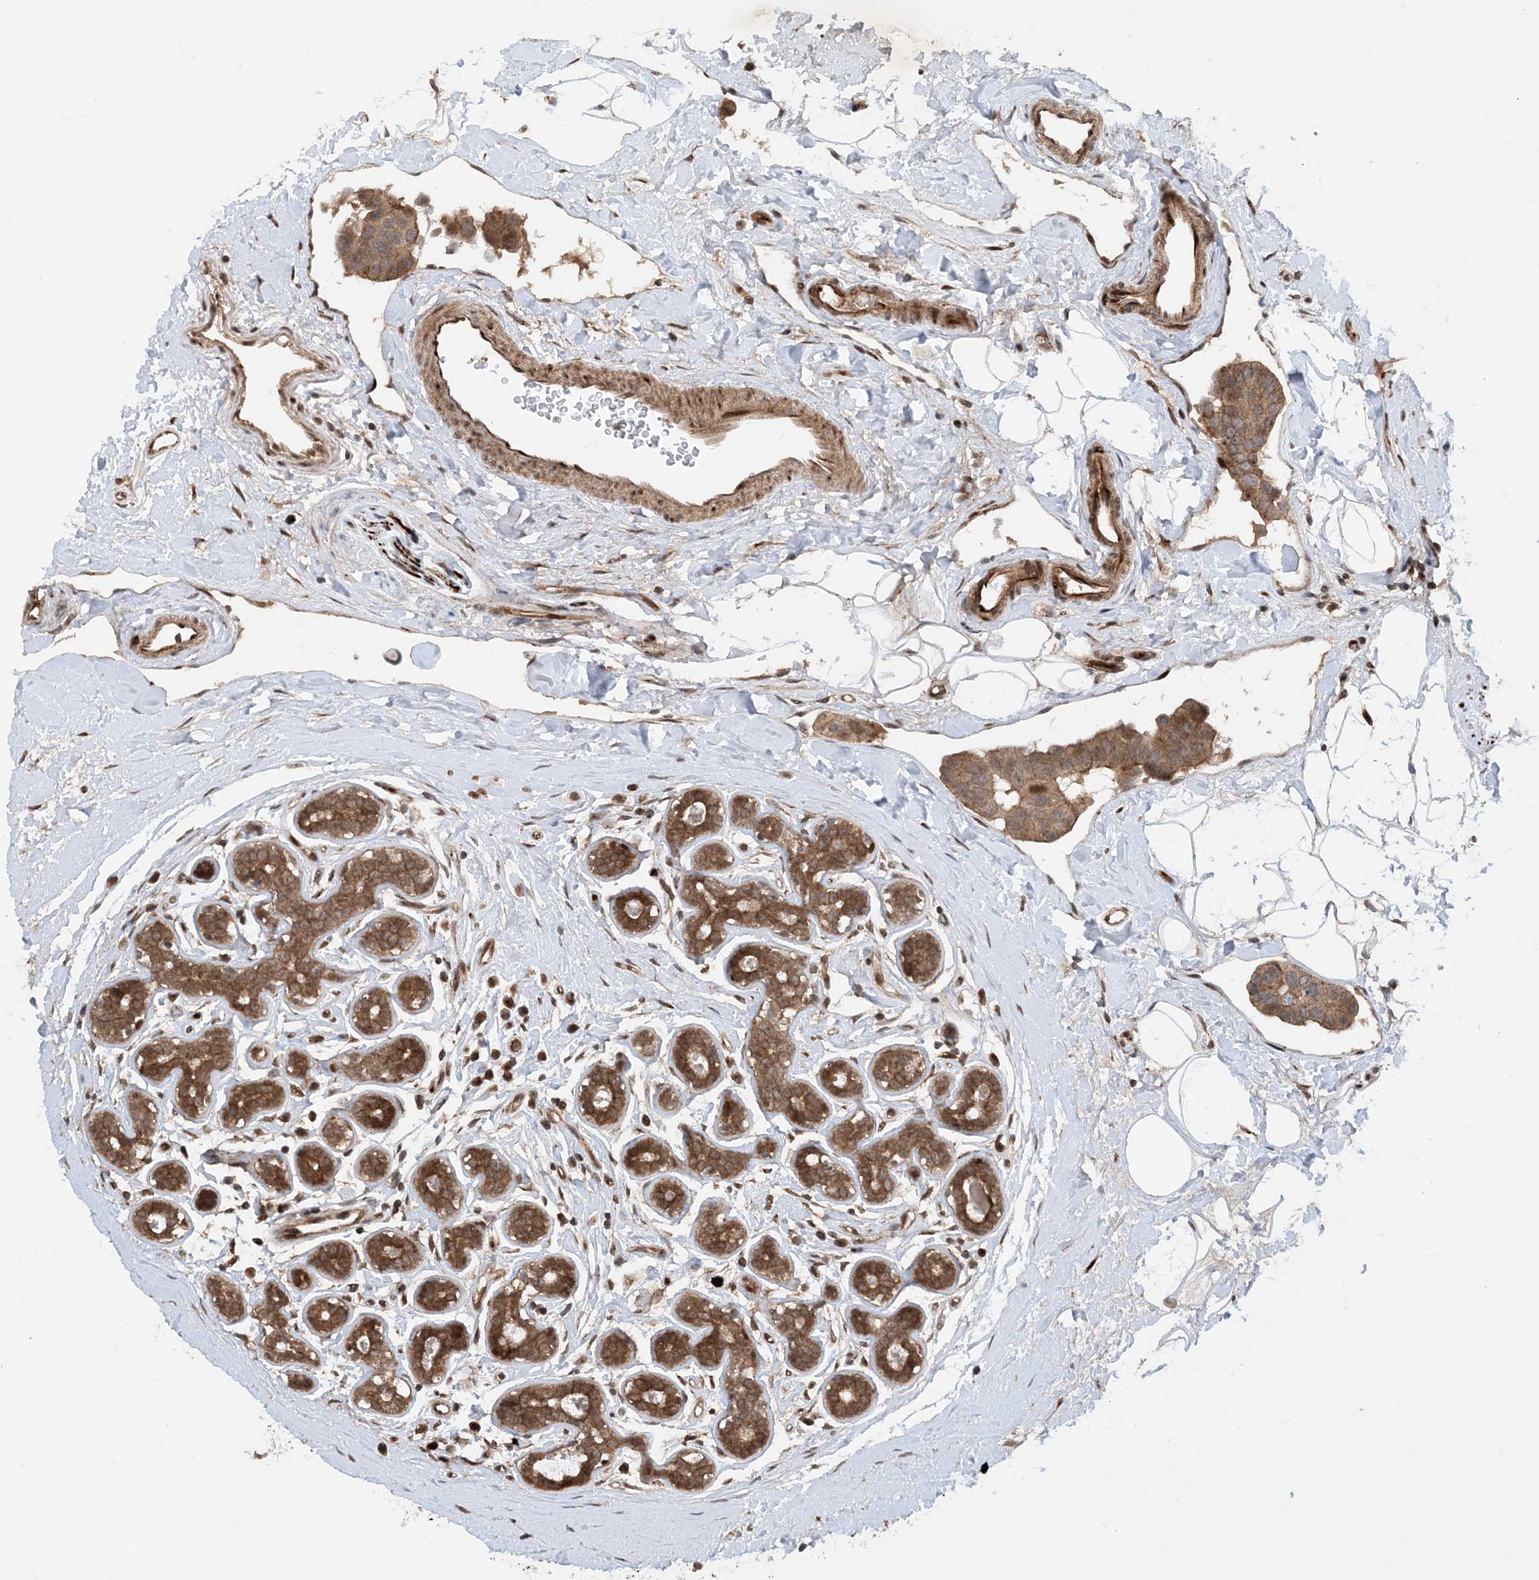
{"staining": {"intensity": "moderate", "quantity": ">75%", "location": "cytoplasmic/membranous"}, "tissue": "breast cancer", "cell_type": "Tumor cells", "image_type": "cancer", "snomed": [{"axis": "morphology", "description": "Normal tissue, NOS"}, {"axis": "morphology", "description": "Duct carcinoma"}, {"axis": "topography", "description": "Breast"}], "caption": "DAB immunohistochemical staining of human breast invasive ductal carcinoma demonstrates moderate cytoplasmic/membranous protein expression in approximately >75% of tumor cells.", "gene": "HEMK1", "patient": {"sex": "female", "age": 39}}